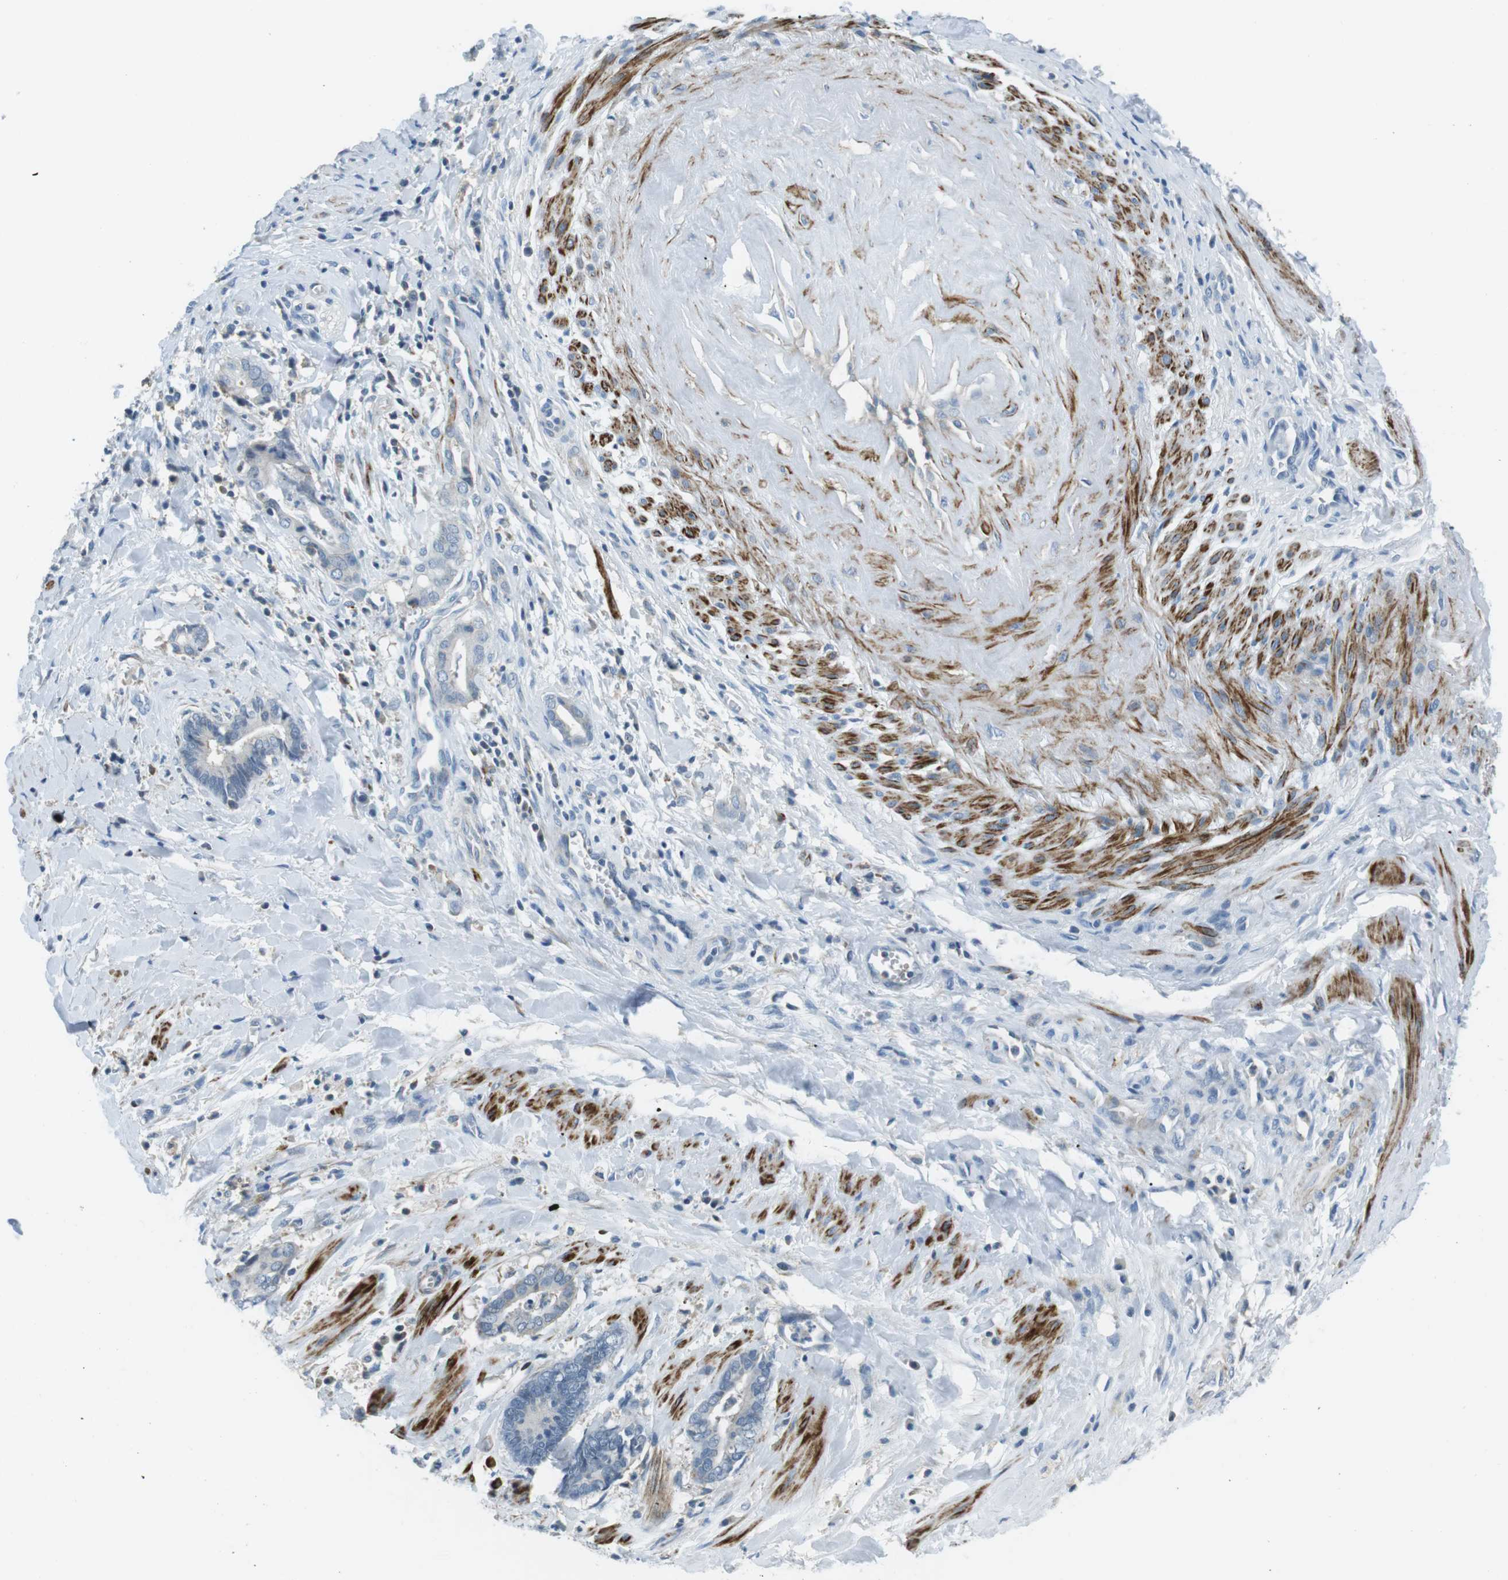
{"staining": {"intensity": "negative", "quantity": "none", "location": "none"}, "tissue": "cervical cancer", "cell_type": "Tumor cells", "image_type": "cancer", "snomed": [{"axis": "morphology", "description": "Adenocarcinoma, NOS"}, {"axis": "topography", "description": "Cervix"}], "caption": "High magnification brightfield microscopy of cervical cancer stained with DAB (3,3'-diaminobenzidine) (brown) and counterstained with hematoxylin (blue): tumor cells show no significant expression.", "gene": "ARVCF", "patient": {"sex": "female", "age": 44}}